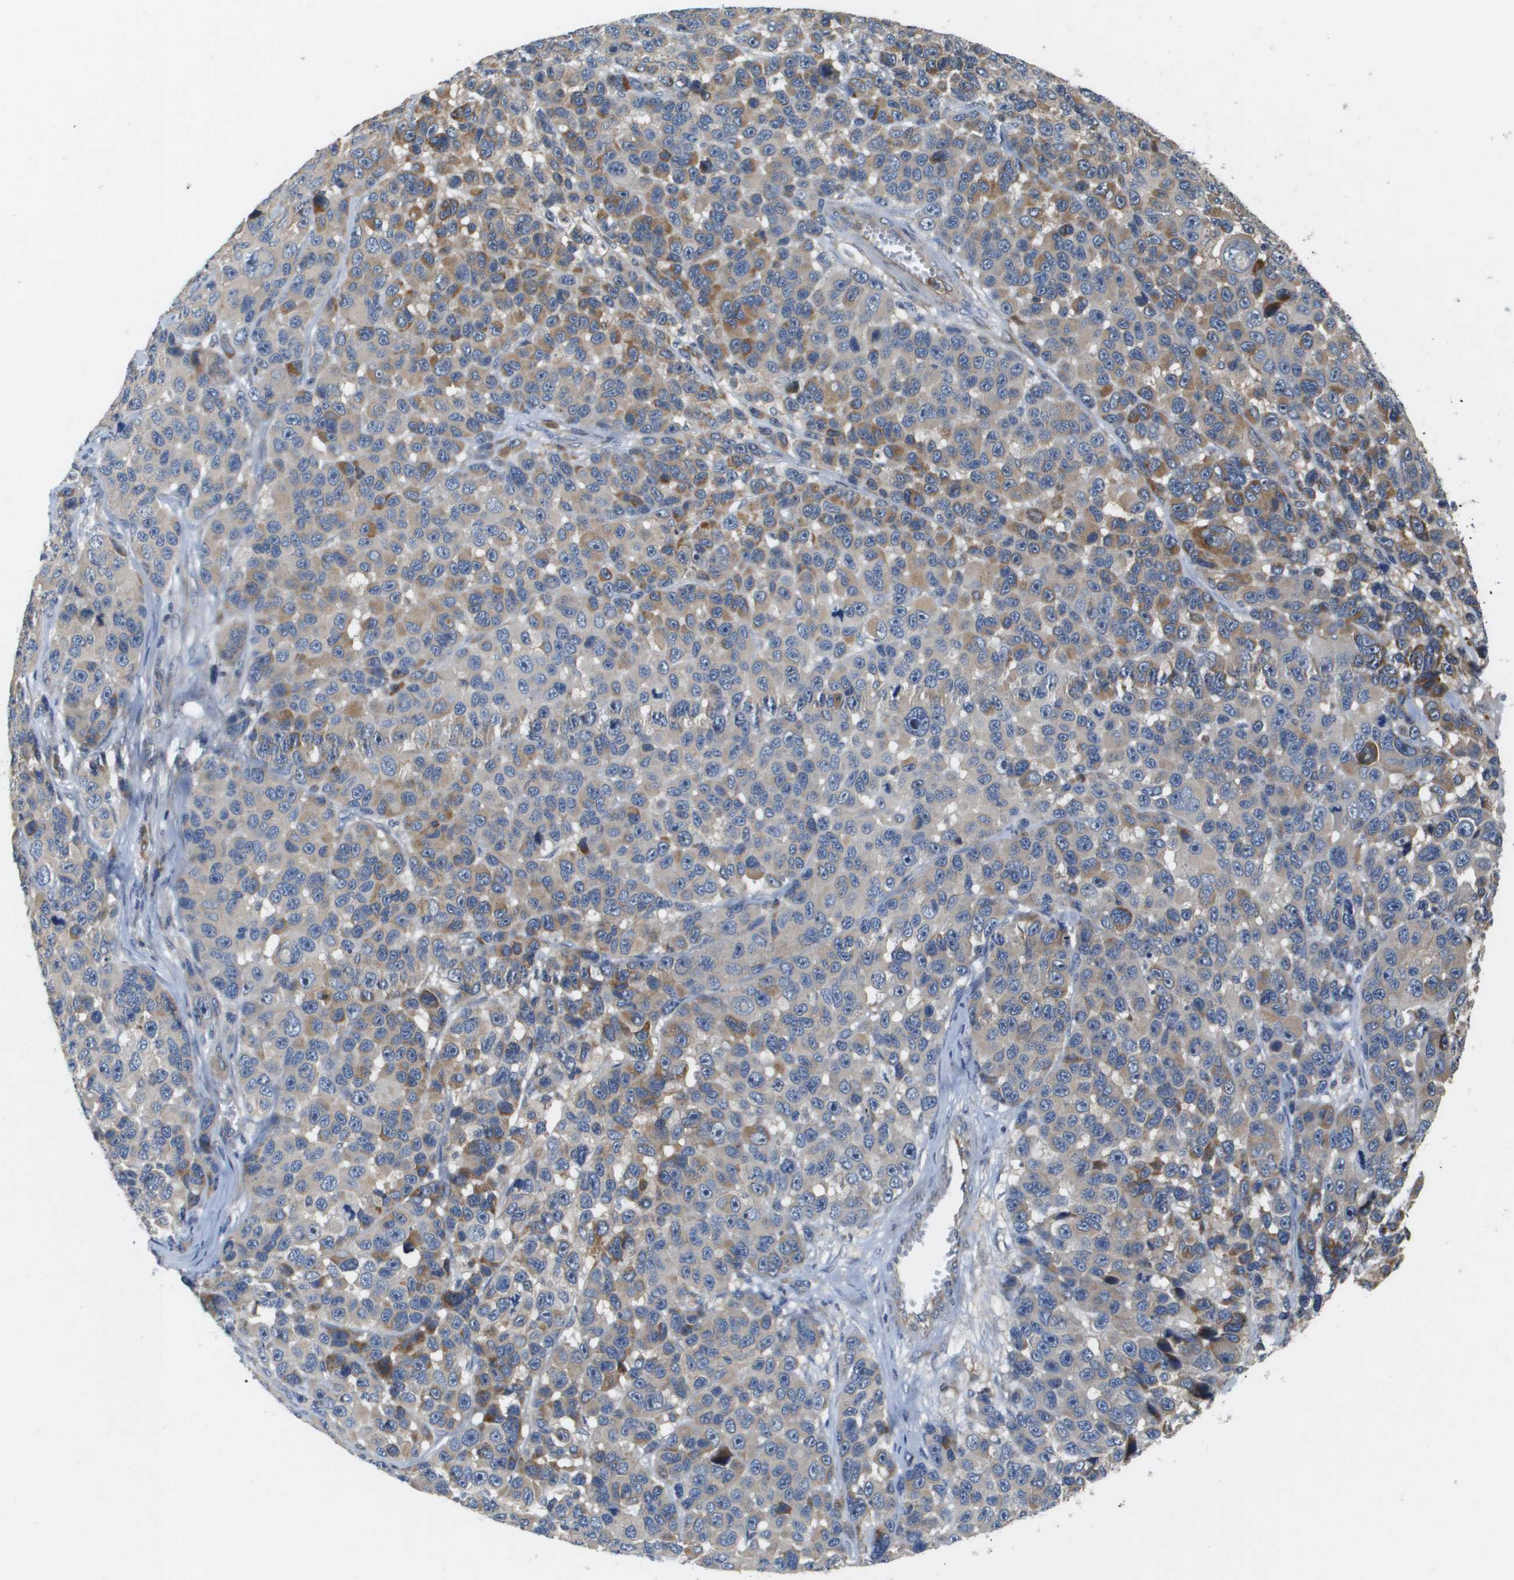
{"staining": {"intensity": "moderate", "quantity": "<25%", "location": "cytoplasmic/membranous"}, "tissue": "melanoma", "cell_type": "Tumor cells", "image_type": "cancer", "snomed": [{"axis": "morphology", "description": "Malignant melanoma, NOS"}, {"axis": "topography", "description": "Skin"}], "caption": "Immunohistochemical staining of human malignant melanoma demonstrates low levels of moderate cytoplasmic/membranous positivity in about <25% of tumor cells. (DAB (3,3'-diaminobenzidine) IHC with brightfield microscopy, high magnification).", "gene": "SCN4B", "patient": {"sex": "male", "age": 53}}